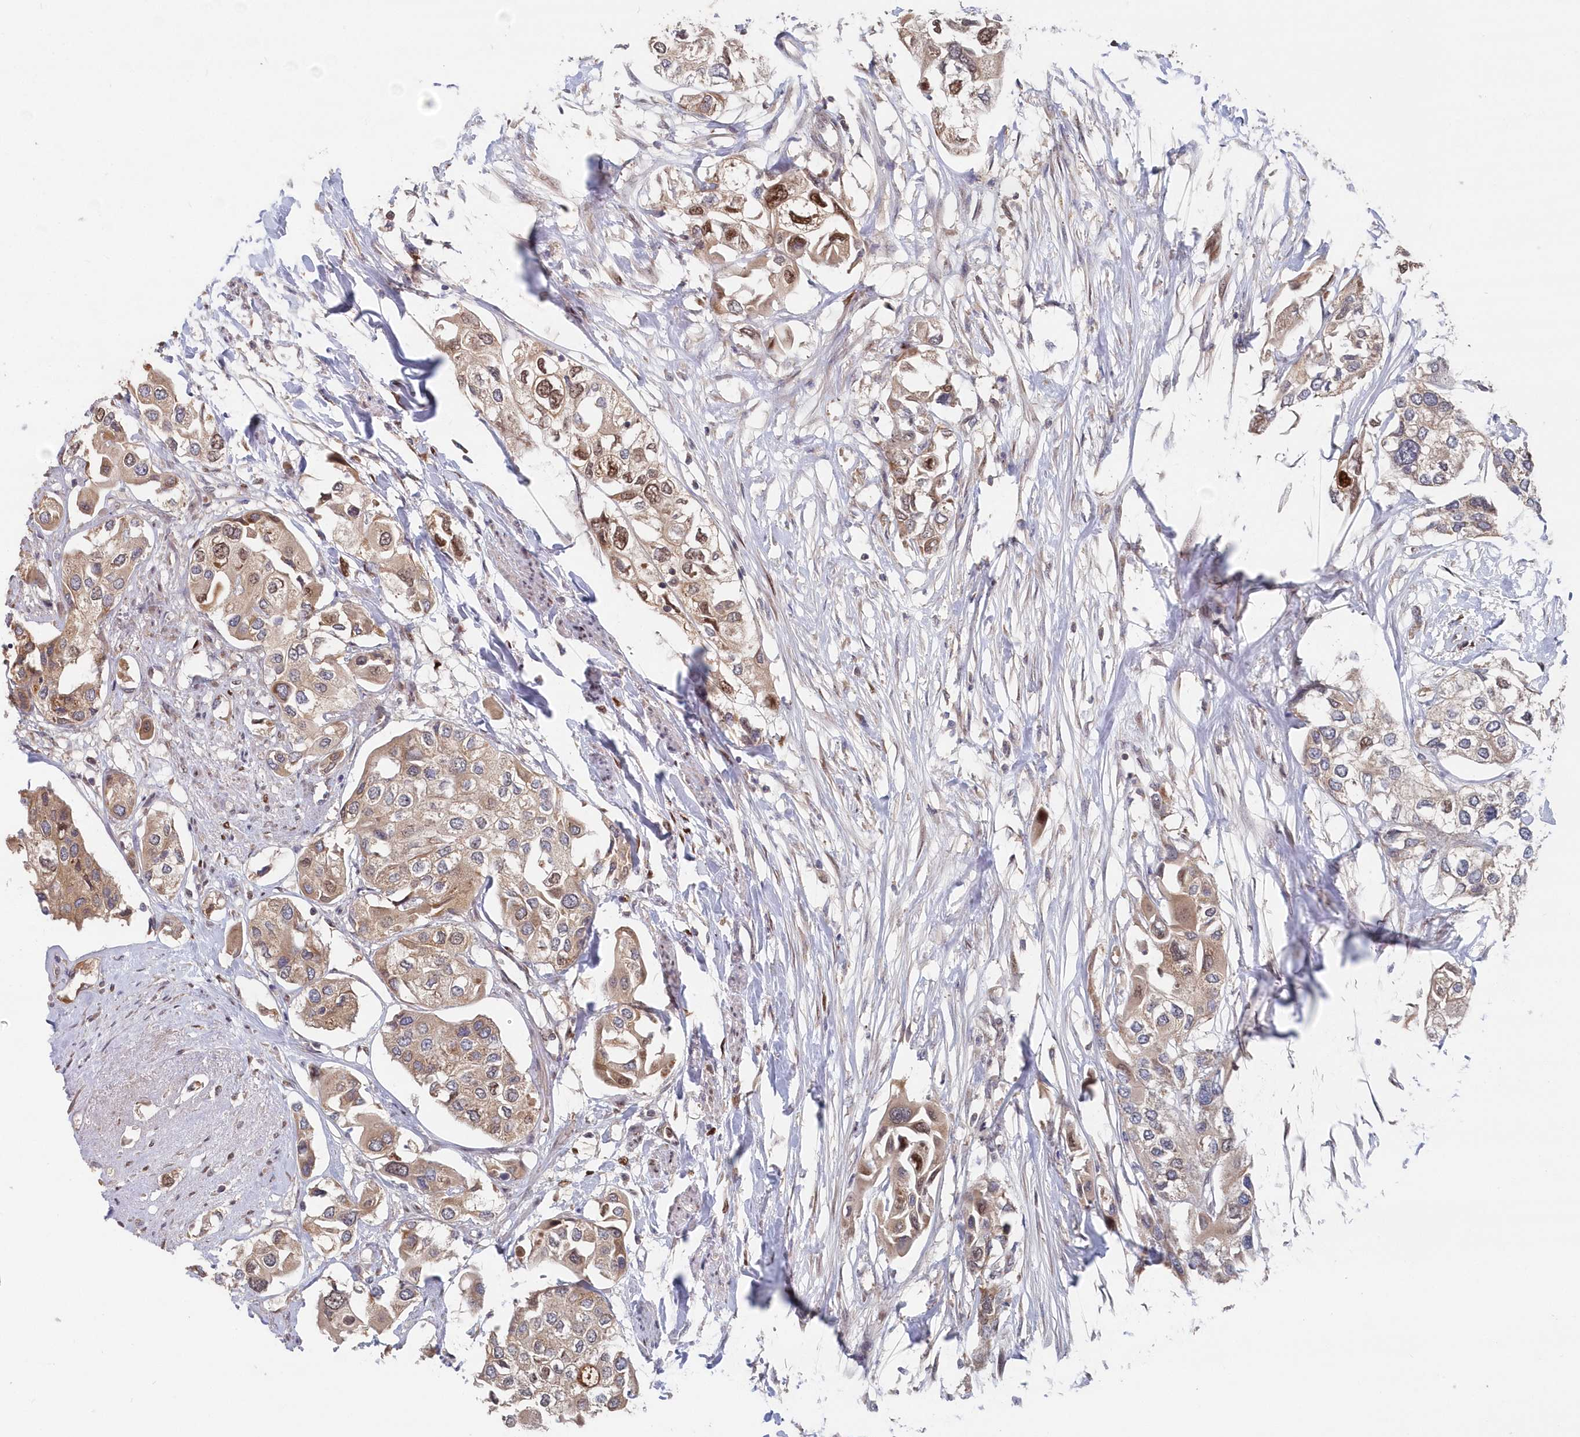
{"staining": {"intensity": "moderate", "quantity": "25%-75%", "location": "cytoplasmic/membranous,nuclear"}, "tissue": "urothelial cancer", "cell_type": "Tumor cells", "image_type": "cancer", "snomed": [{"axis": "morphology", "description": "Urothelial carcinoma, High grade"}, {"axis": "topography", "description": "Urinary bladder"}], "caption": "An image of human urothelial cancer stained for a protein demonstrates moderate cytoplasmic/membranous and nuclear brown staining in tumor cells.", "gene": "ABHD14B", "patient": {"sex": "male", "age": 64}}